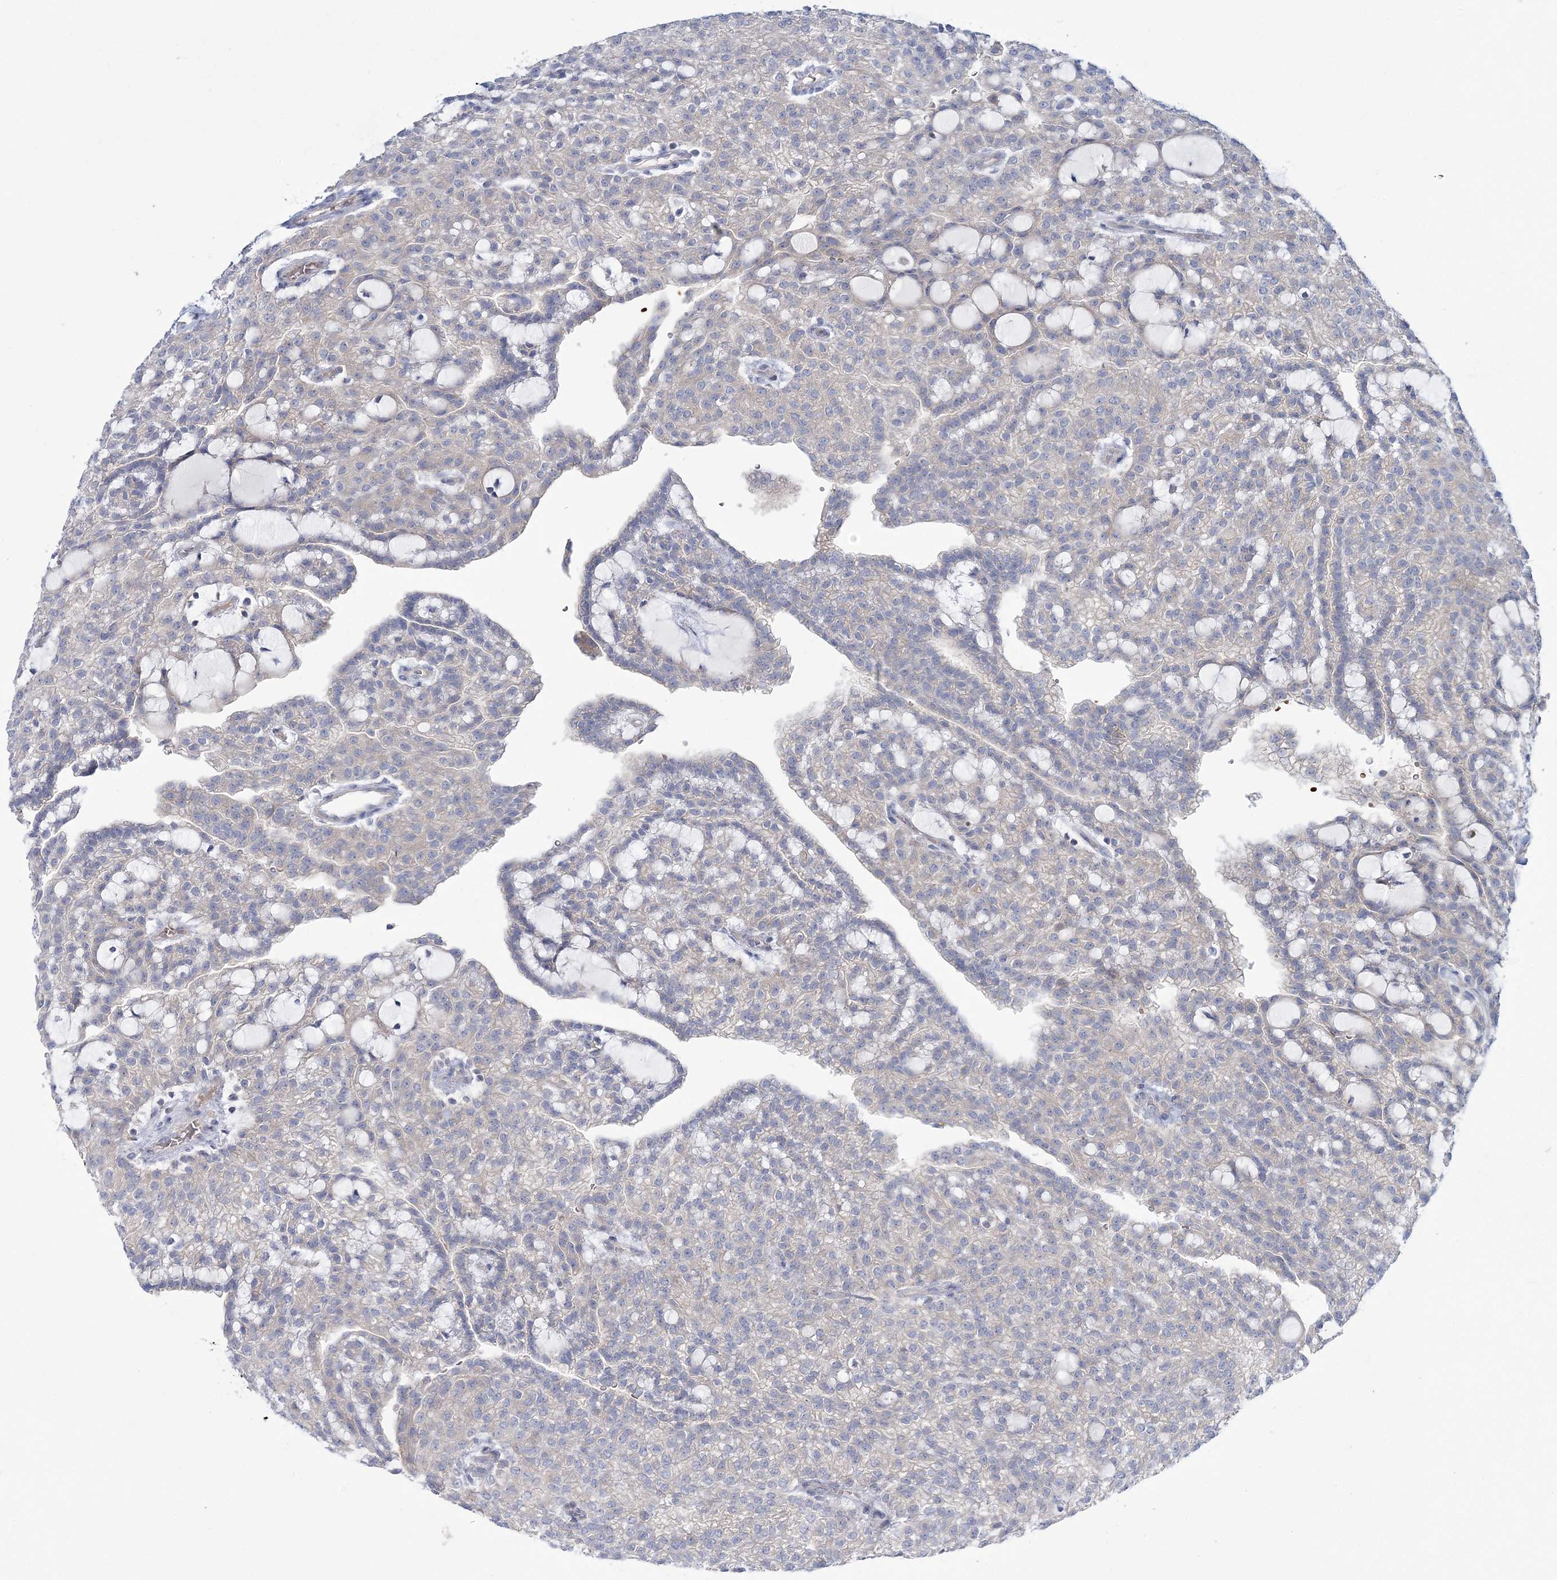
{"staining": {"intensity": "negative", "quantity": "none", "location": "none"}, "tissue": "renal cancer", "cell_type": "Tumor cells", "image_type": "cancer", "snomed": [{"axis": "morphology", "description": "Adenocarcinoma, NOS"}, {"axis": "topography", "description": "Kidney"}], "caption": "Immunohistochemistry (IHC) of renal cancer exhibits no positivity in tumor cells.", "gene": "ATP11B", "patient": {"sex": "male", "age": 63}}